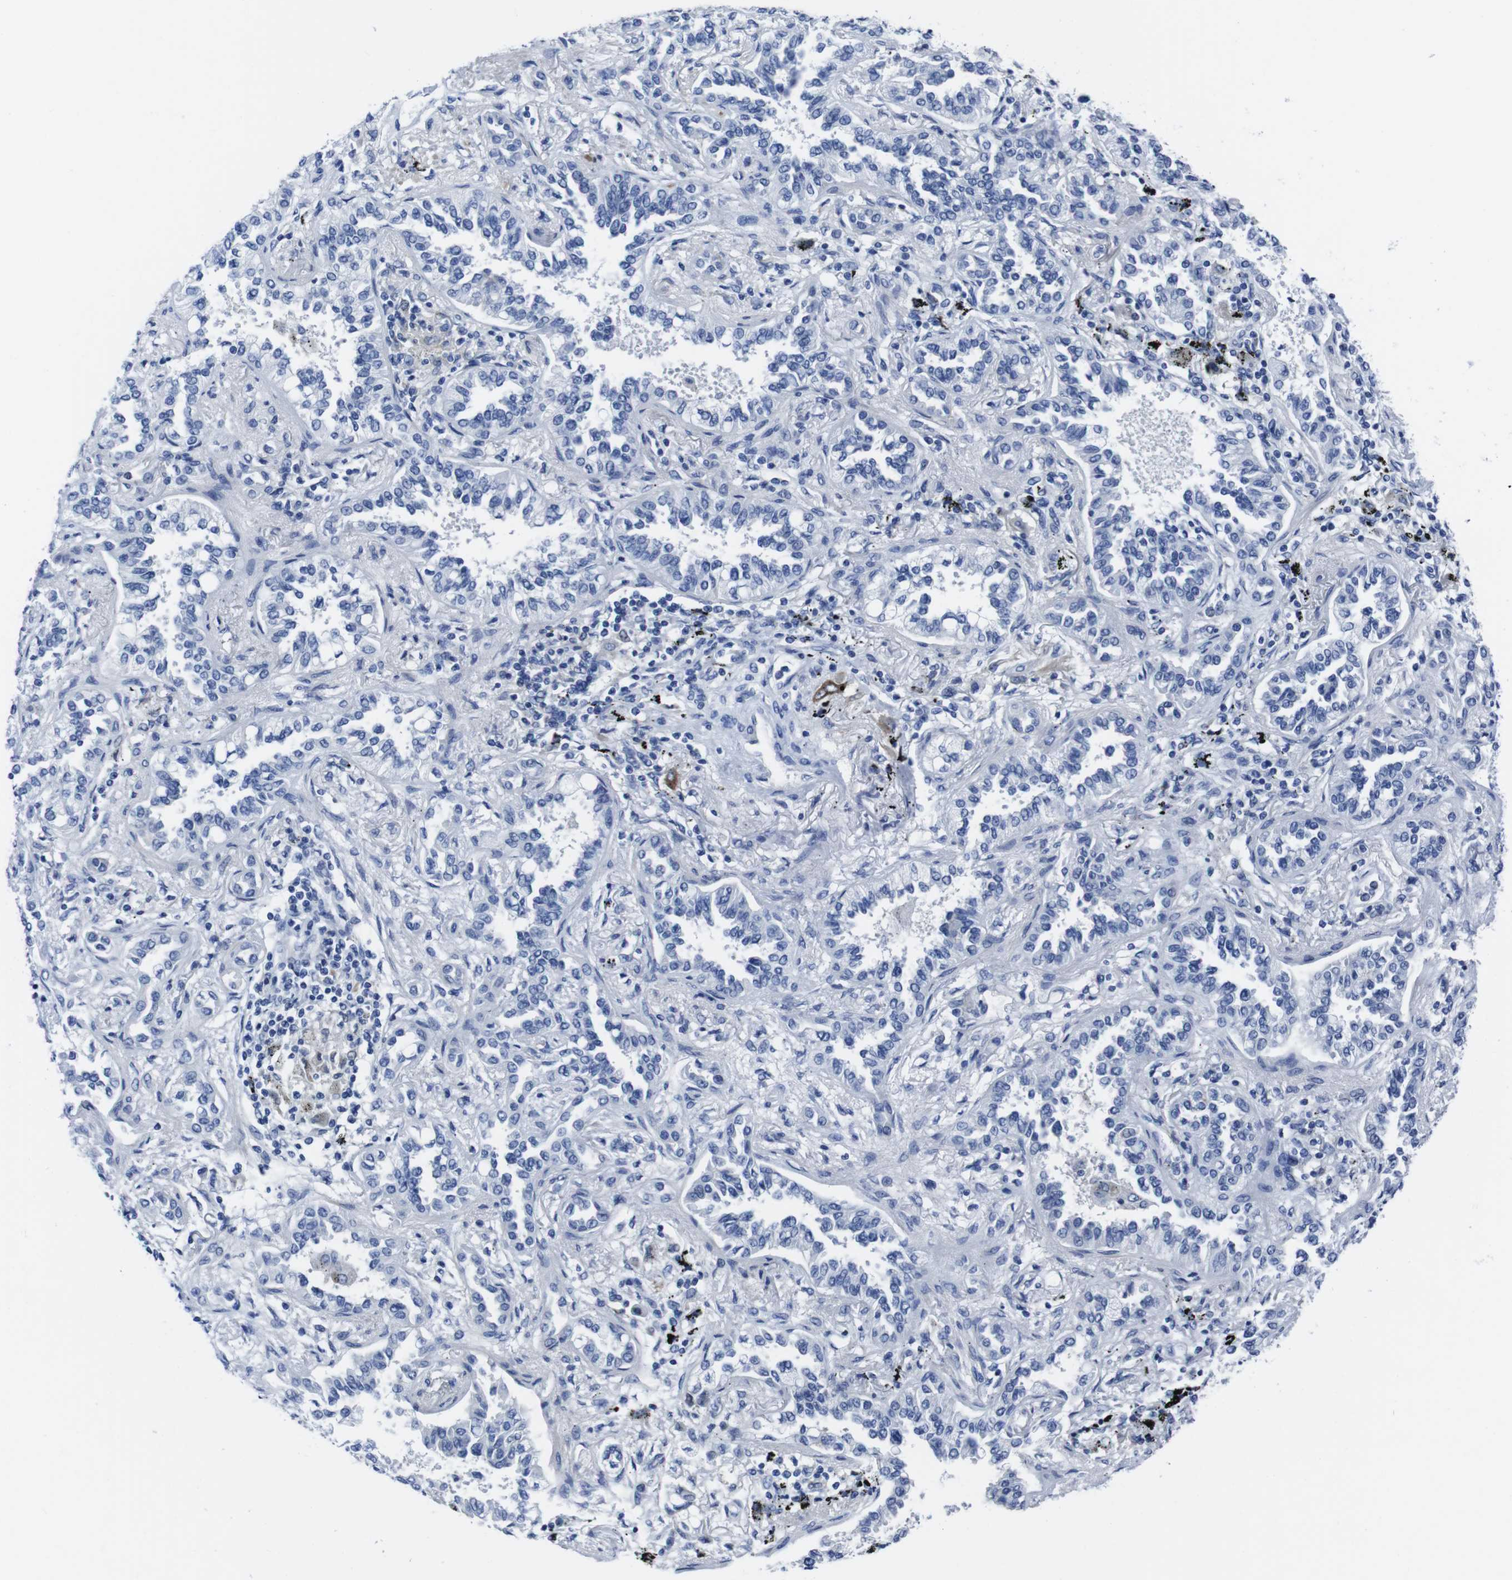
{"staining": {"intensity": "negative", "quantity": "none", "location": "none"}, "tissue": "lung cancer", "cell_type": "Tumor cells", "image_type": "cancer", "snomed": [{"axis": "morphology", "description": "Normal tissue, NOS"}, {"axis": "morphology", "description": "Adenocarcinoma, NOS"}, {"axis": "topography", "description": "Lung"}], "caption": "Protein analysis of lung adenocarcinoma reveals no significant staining in tumor cells.", "gene": "EIF4A1", "patient": {"sex": "male", "age": 59}}